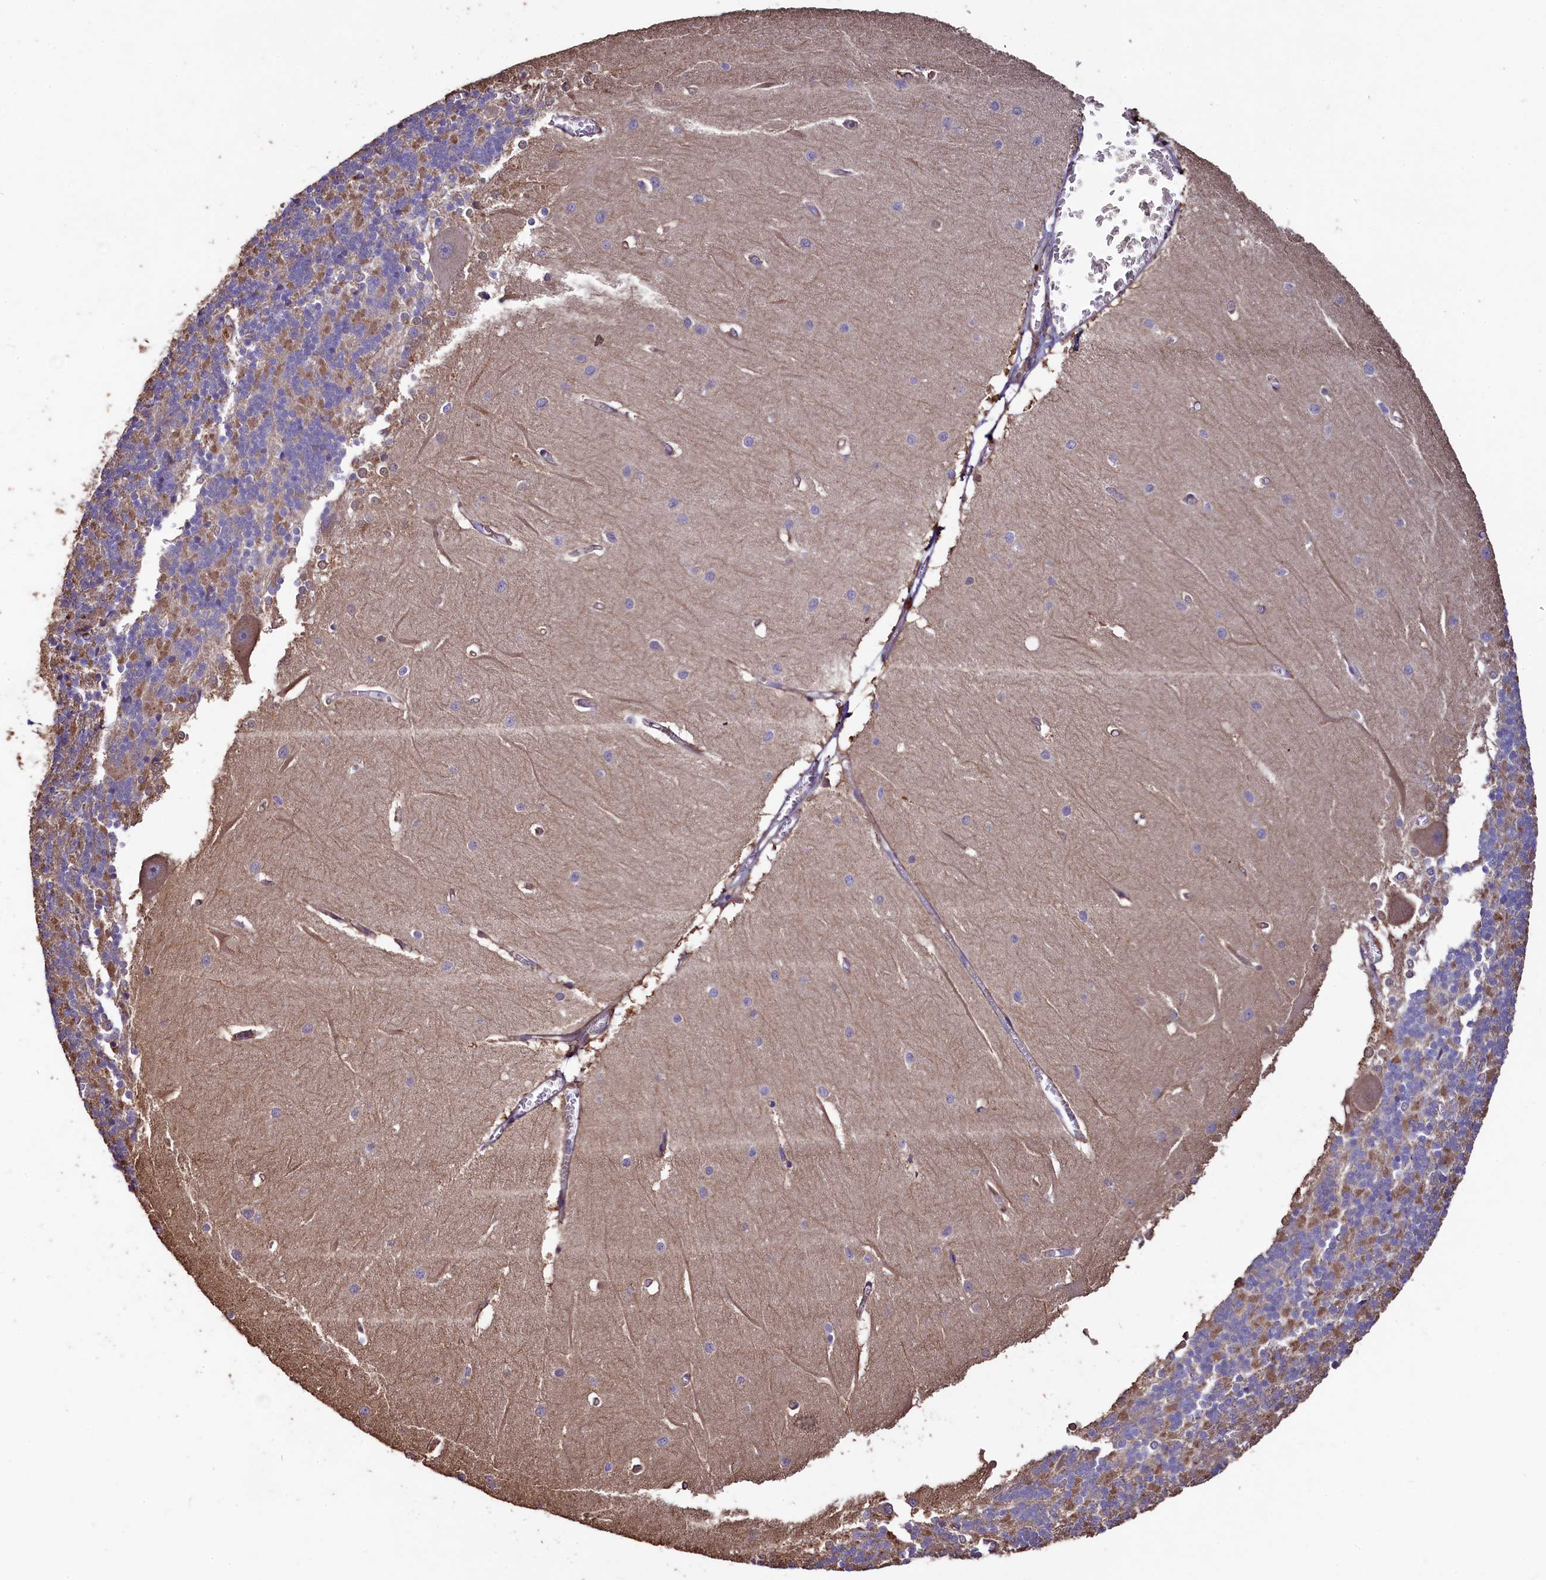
{"staining": {"intensity": "weak", "quantity": "25%-75%", "location": "cytoplasmic/membranous"}, "tissue": "cerebellum", "cell_type": "Cells in granular layer", "image_type": "normal", "snomed": [{"axis": "morphology", "description": "Normal tissue, NOS"}, {"axis": "topography", "description": "Cerebellum"}], "caption": "Immunohistochemical staining of unremarkable human cerebellum reveals low levels of weak cytoplasmic/membranous positivity in about 25%-75% of cells in granular layer.", "gene": "TMEM98", "patient": {"sex": "male", "age": 37}}